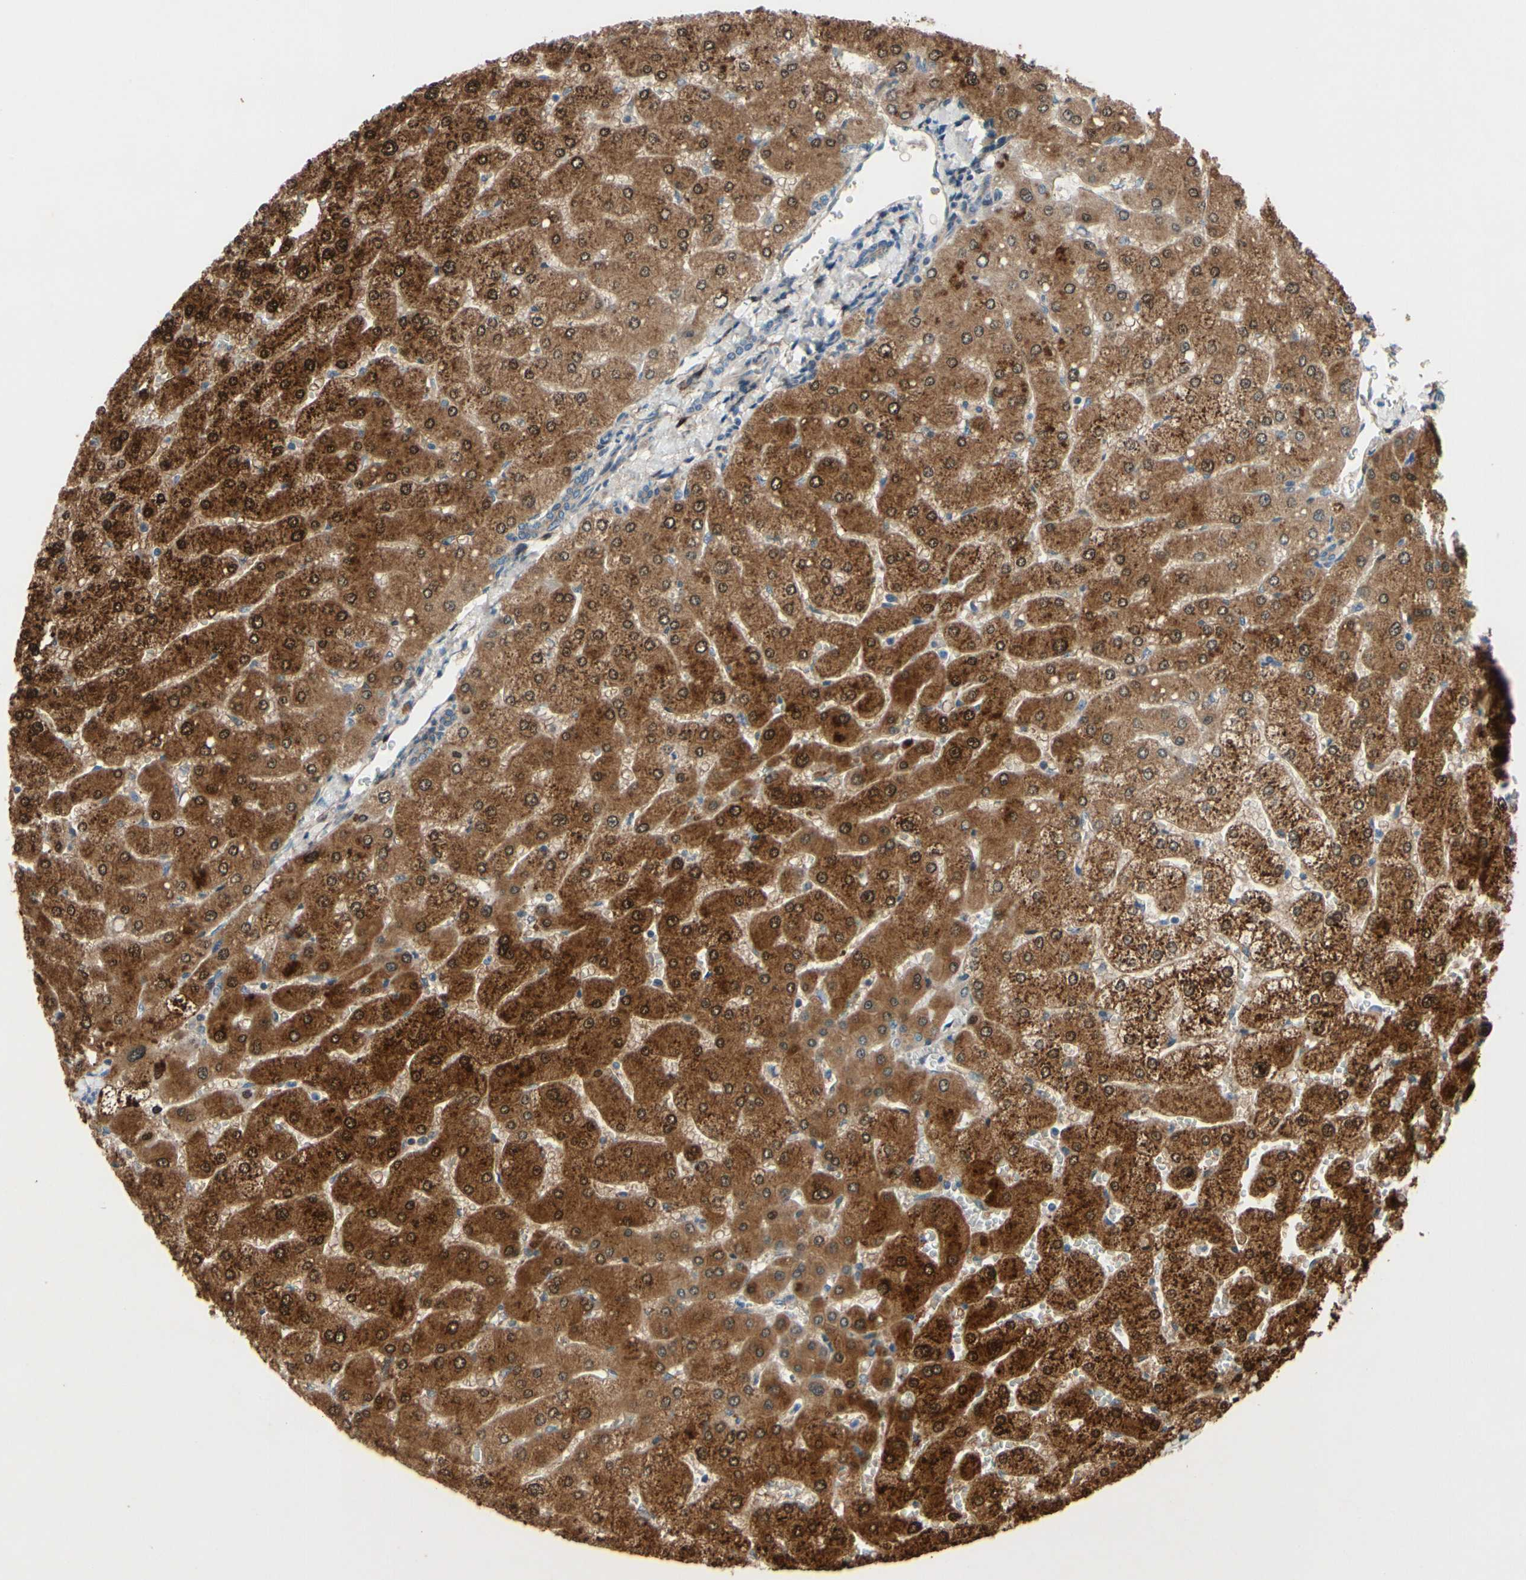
{"staining": {"intensity": "weak", "quantity": ">75%", "location": "cytoplasmic/membranous"}, "tissue": "liver", "cell_type": "Cholangiocytes", "image_type": "normal", "snomed": [{"axis": "morphology", "description": "Normal tissue, NOS"}, {"axis": "topography", "description": "Liver"}], "caption": "Immunohistochemistry (DAB) staining of benign human liver demonstrates weak cytoplasmic/membranous protein expression in about >75% of cholangiocytes.", "gene": "ICAM5", "patient": {"sex": "male", "age": 55}}